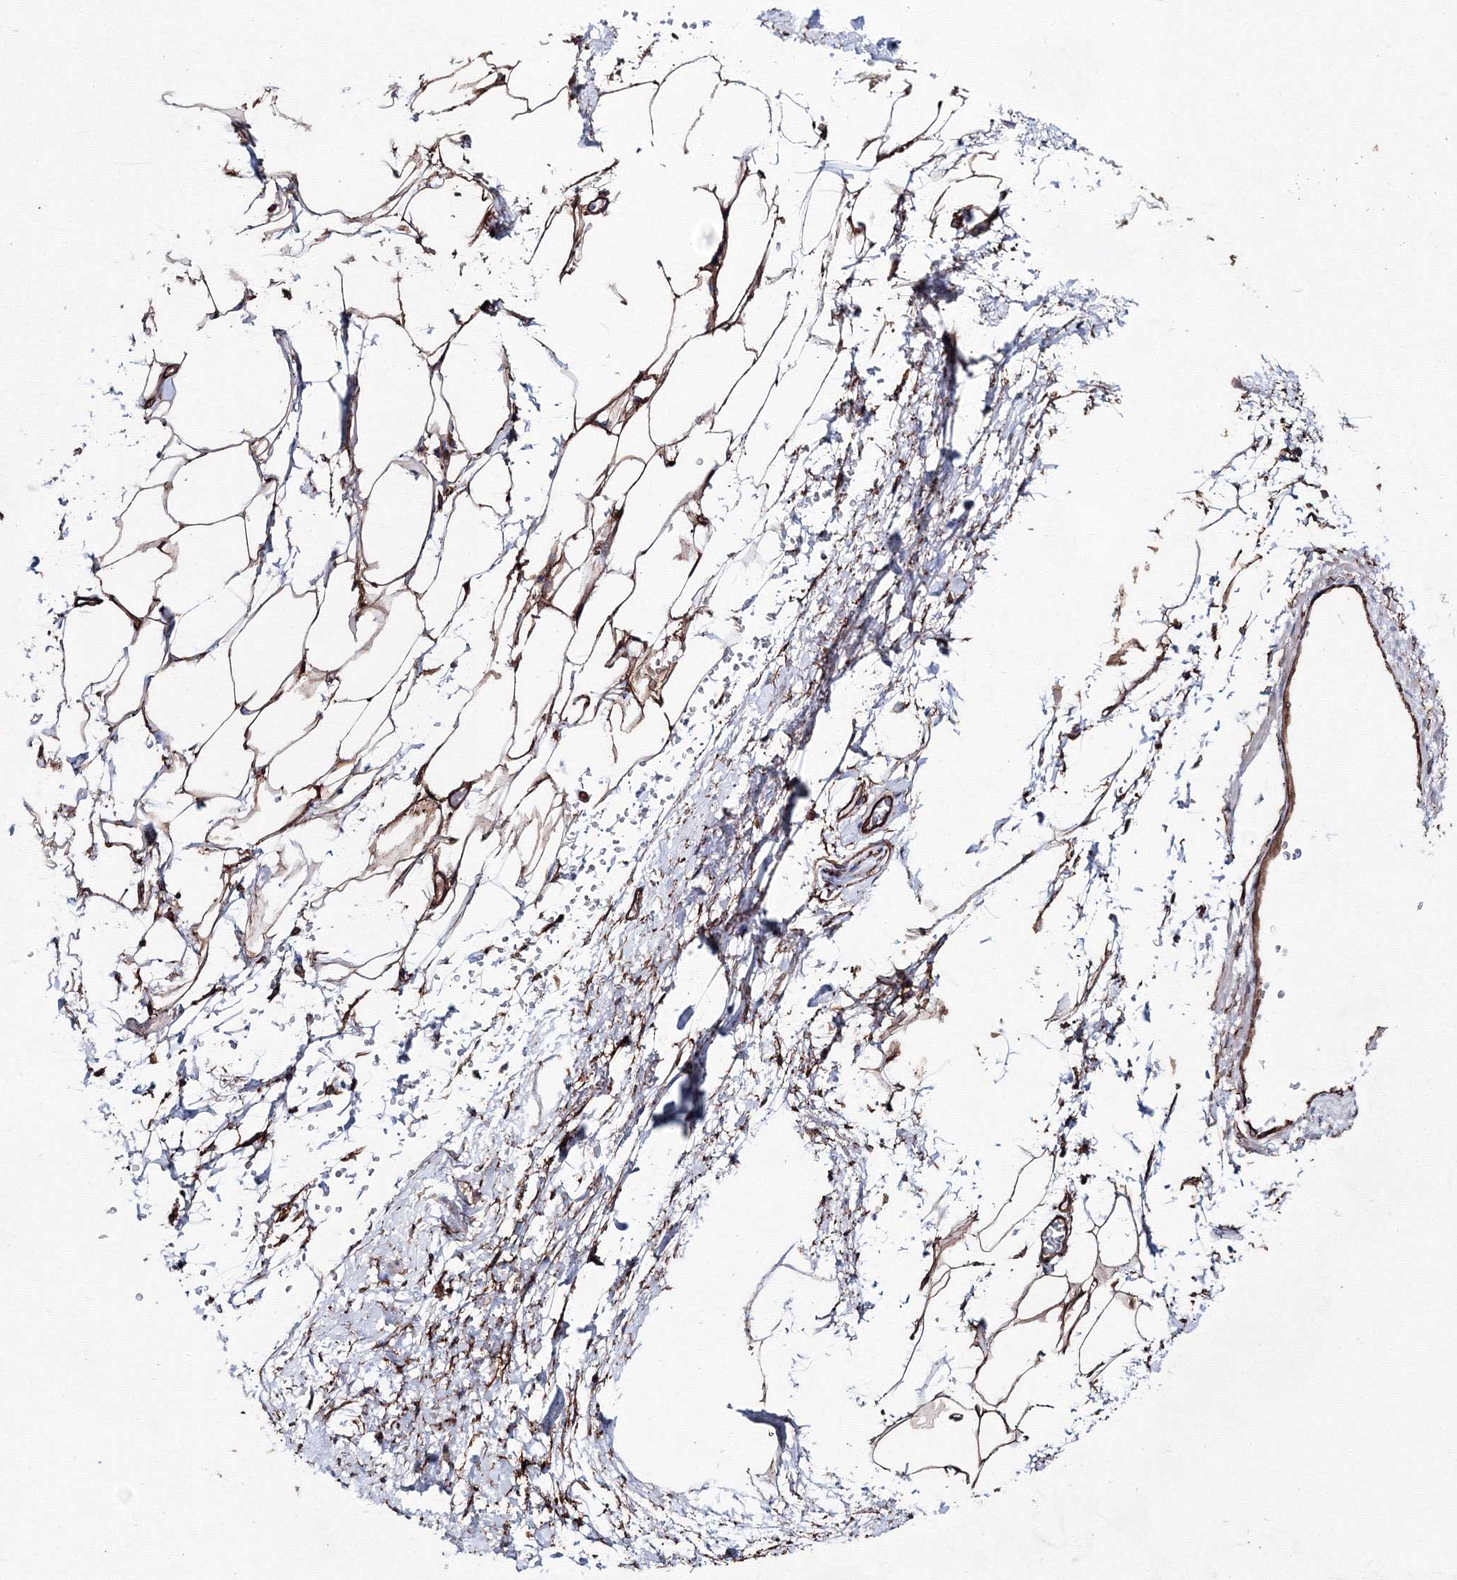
{"staining": {"intensity": "strong", "quantity": "25%-75%", "location": "cytoplasmic/membranous"}, "tissue": "adipose tissue", "cell_type": "Adipocytes", "image_type": "normal", "snomed": [{"axis": "morphology", "description": "Normal tissue, NOS"}, {"axis": "morphology", "description": "Adenocarcinoma, Low grade"}, {"axis": "topography", "description": "Prostate"}, {"axis": "topography", "description": "Peripheral nerve tissue"}], "caption": "A histopathology image of human adipose tissue stained for a protein exhibits strong cytoplasmic/membranous brown staining in adipocytes.", "gene": "ANKRD37", "patient": {"sex": "male", "age": 63}}